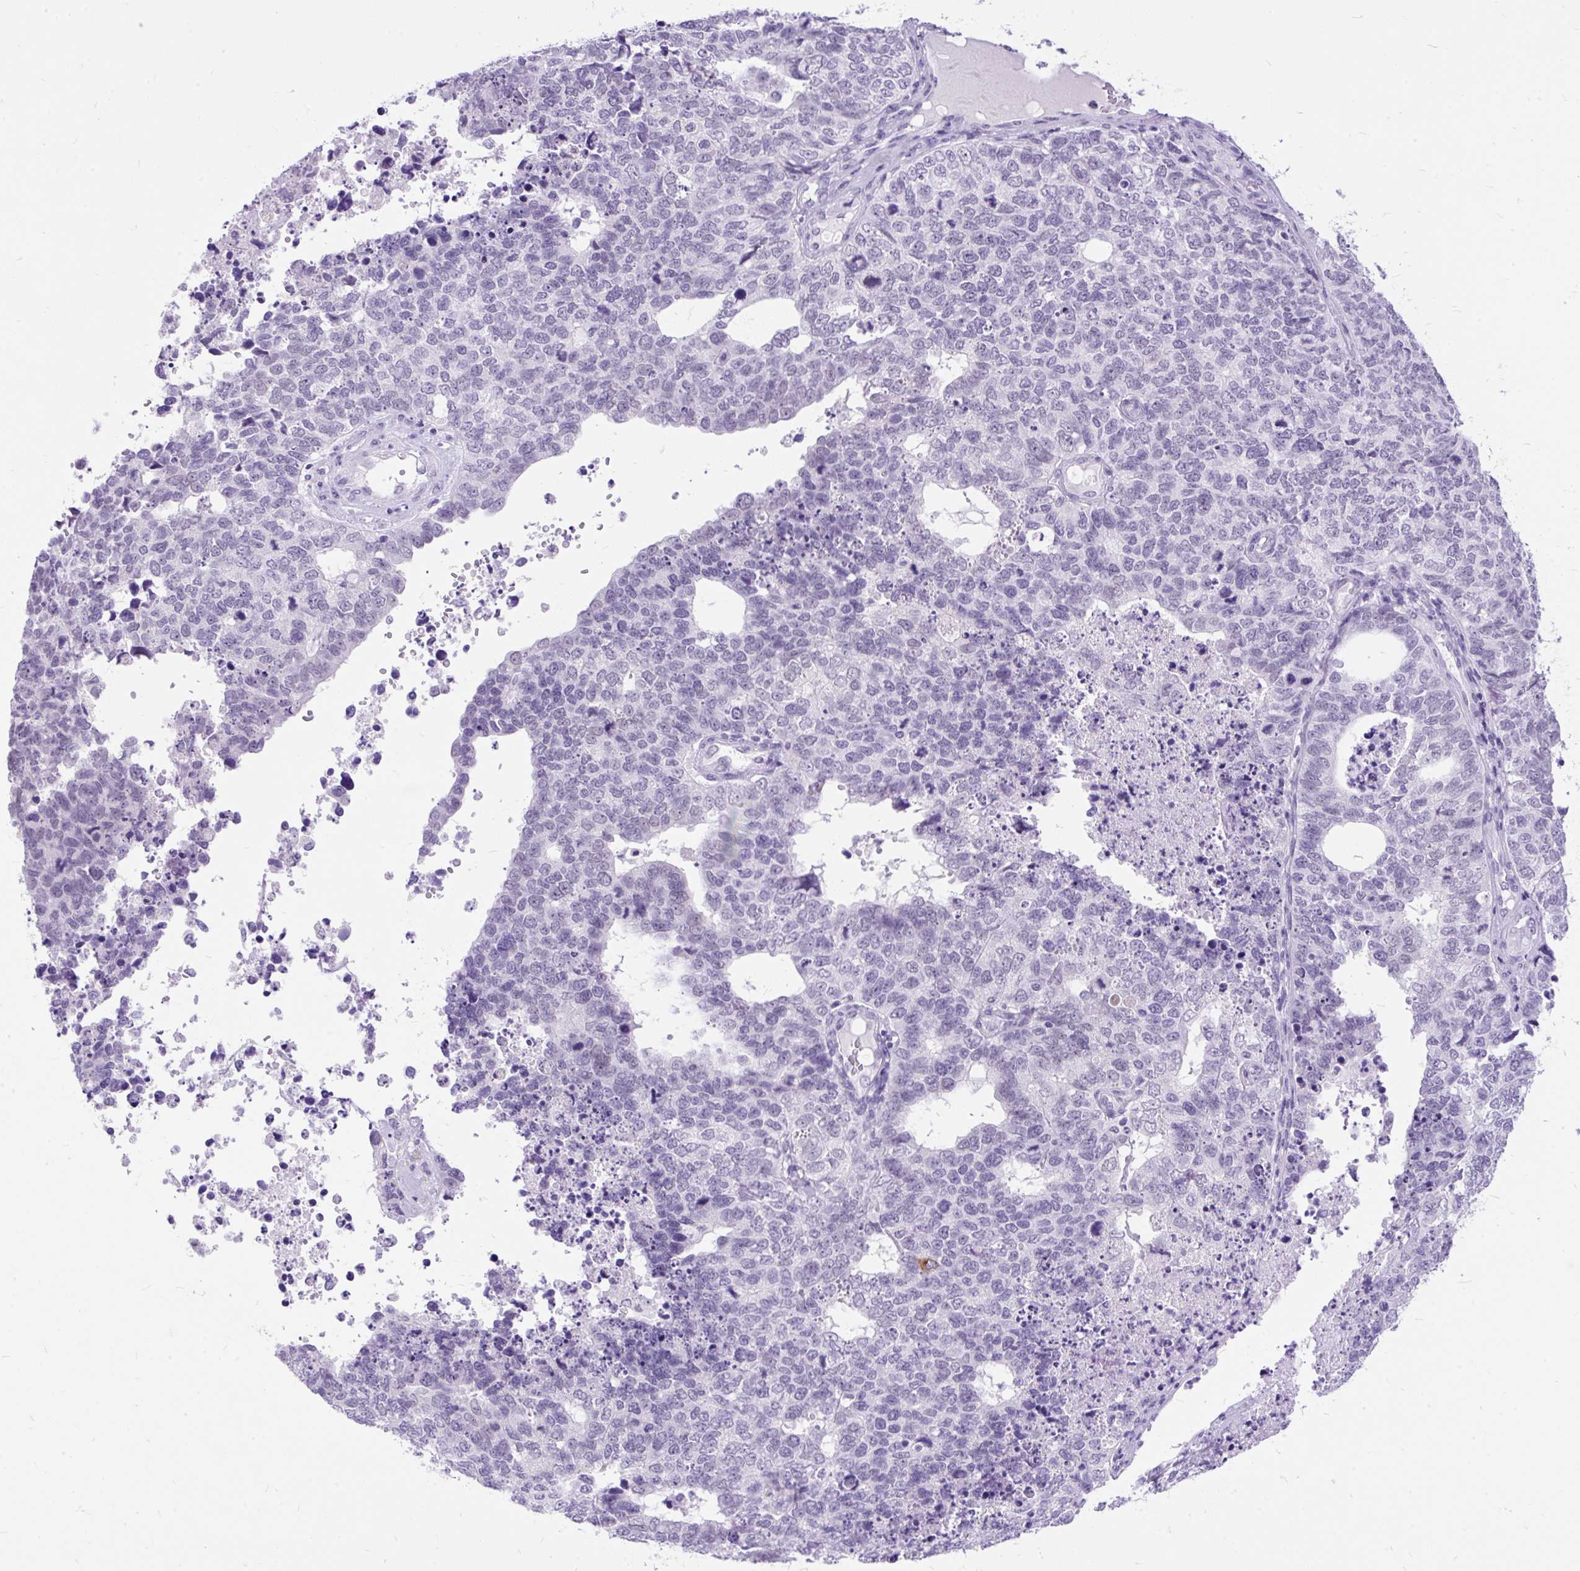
{"staining": {"intensity": "negative", "quantity": "none", "location": "none"}, "tissue": "cervical cancer", "cell_type": "Tumor cells", "image_type": "cancer", "snomed": [{"axis": "morphology", "description": "Squamous cell carcinoma, NOS"}, {"axis": "topography", "description": "Cervix"}], "caption": "This is an immunohistochemistry (IHC) micrograph of cervical cancer. There is no expression in tumor cells.", "gene": "SCGB1A1", "patient": {"sex": "female", "age": 63}}